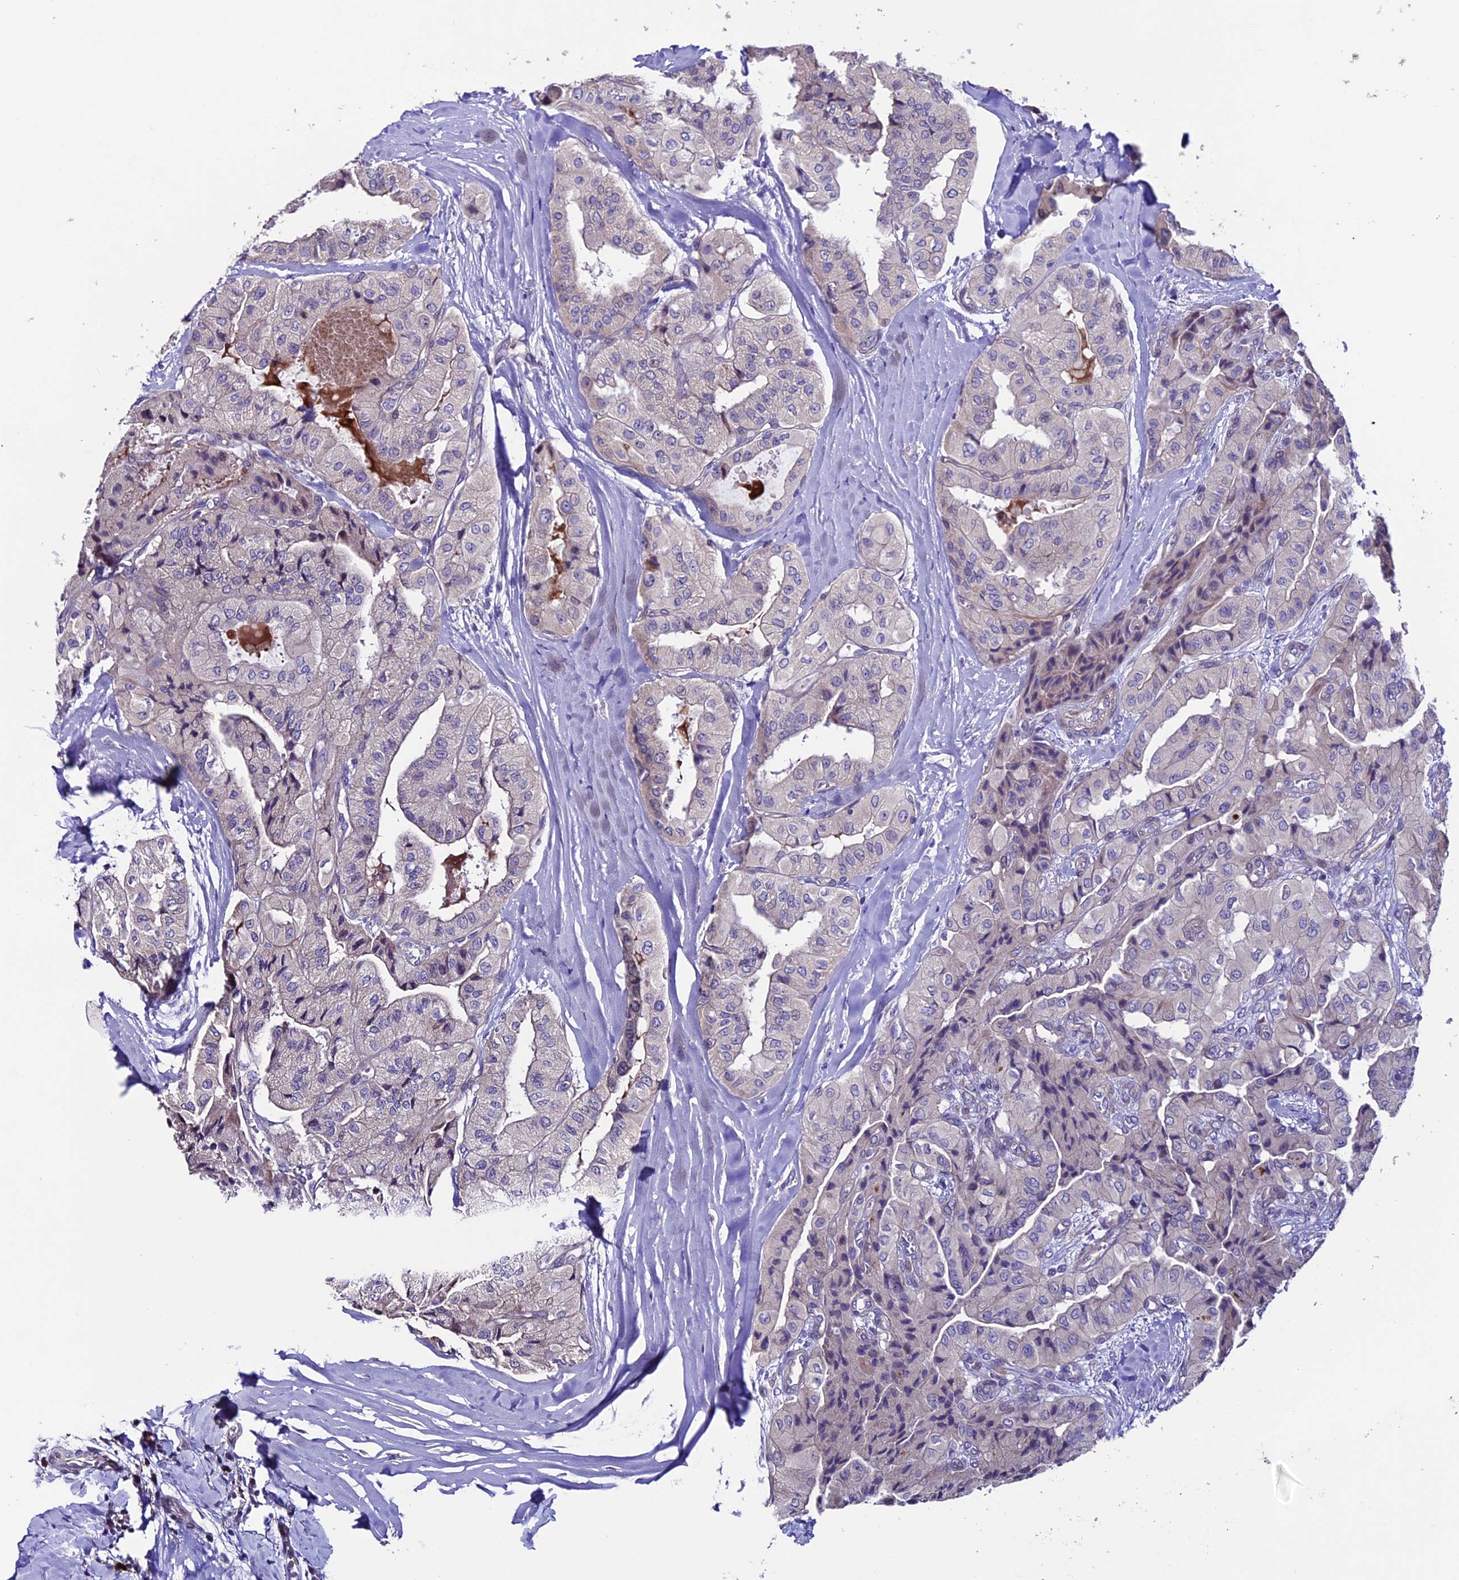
{"staining": {"intensity": "negative", "quantity": "none", "location": "none"}, "tissue": "thyroid cancer", "cell_type": "Tumor cells", "image_type": "cancer", "snomed": [{"axis": "morphology", "description": "Papillary adenocarcinoma, NOS"}, {"axis": "topography", "description": "Thyroid gland"}], "caption": "High power microscopy photomicrograph of an IHC image of thyroid cancer, revealing no significant positivity in tumor cells. Brightfield microscopy of immunohistochemistry (IHC) stained with DAB (3,3'-diaminobenzidine) (brown) and hematoxylin (blue), captured at high magnification.", "gene": "TMEM171", "patient": {"sex": "female", "age": 59}}